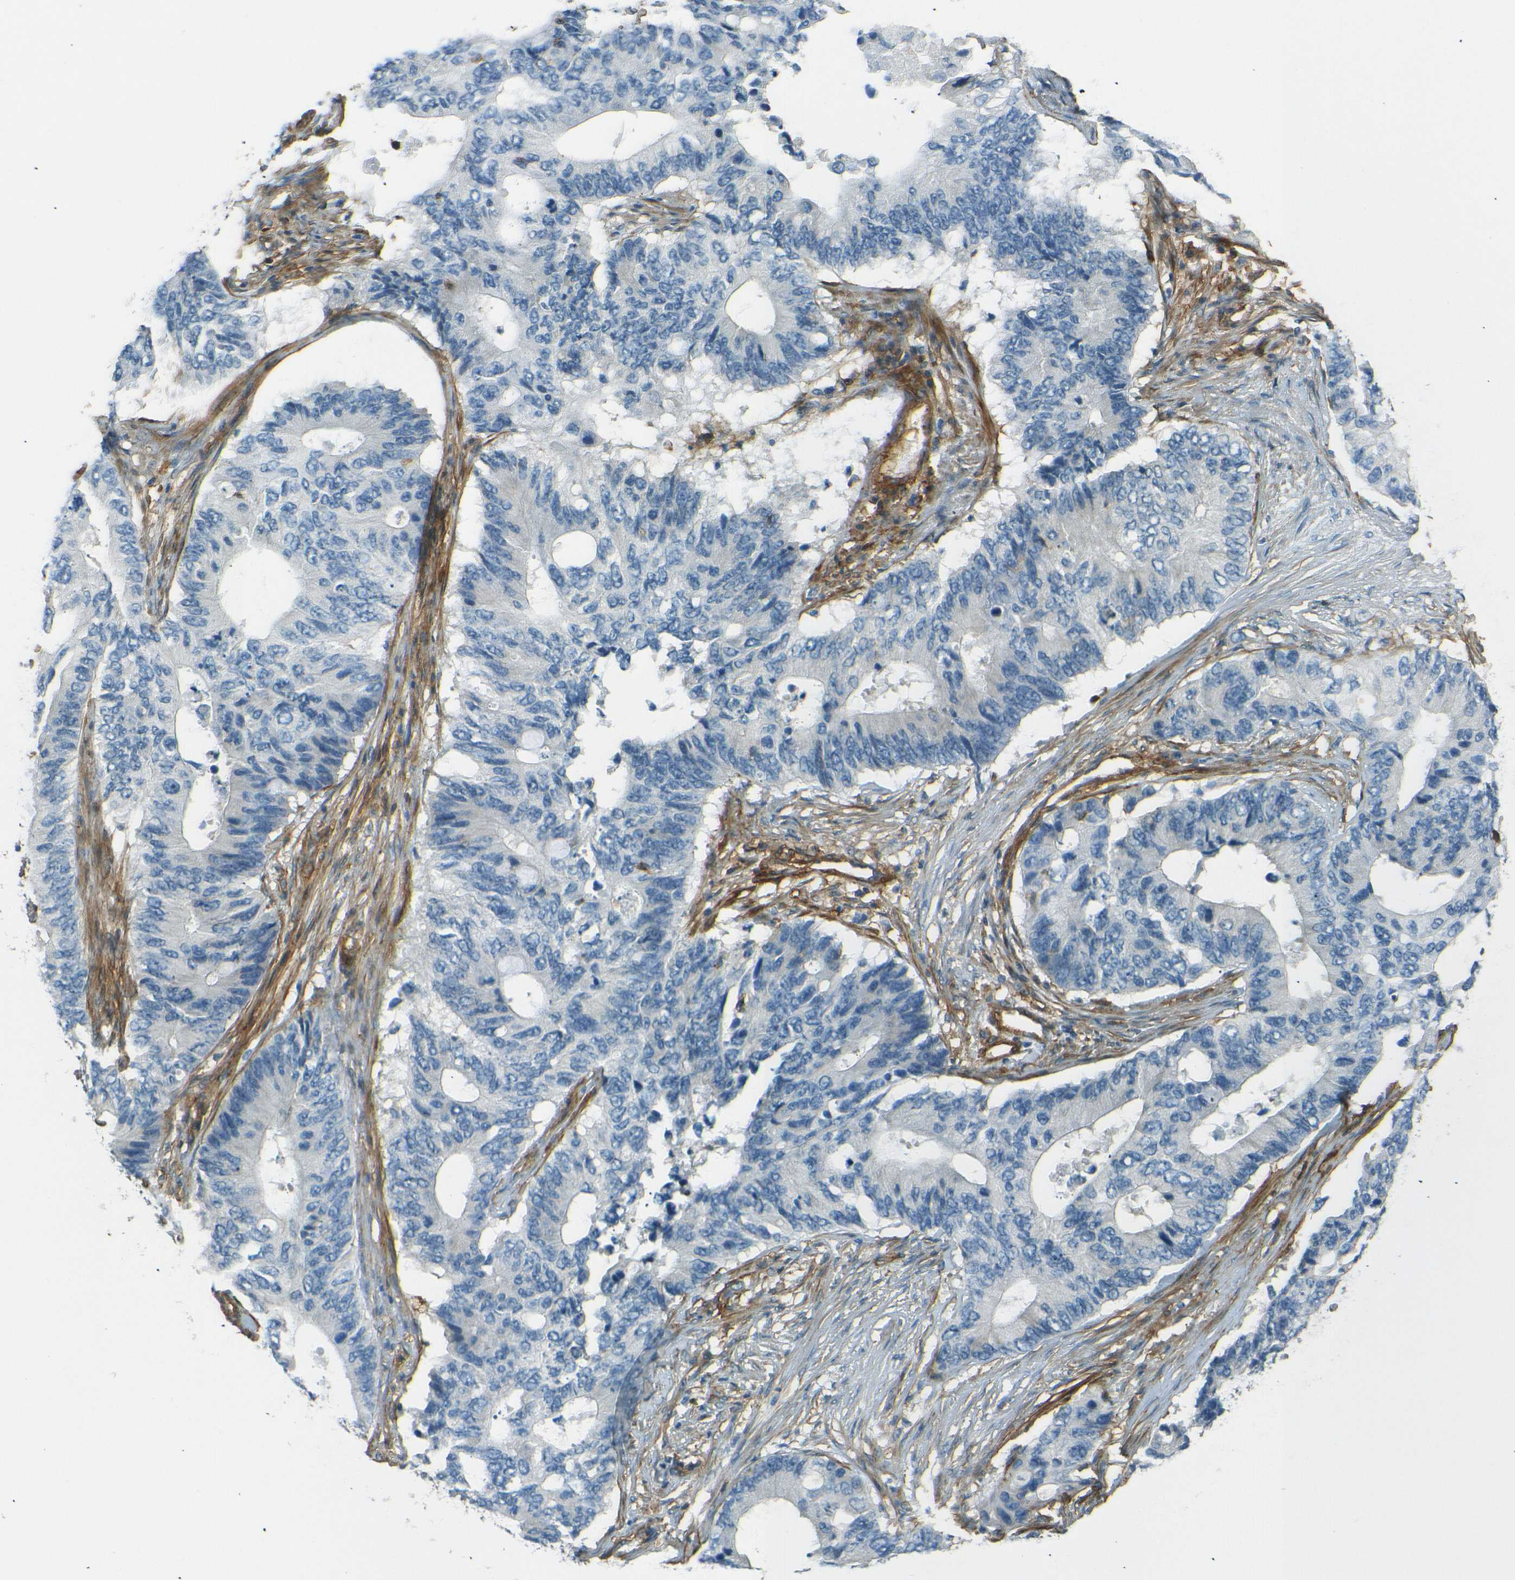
{"staining": {"intensity": "negative", "quantity": "none", "location": "none"}, "tissue": "colorectal cancer", "cell_type": "Tumor cells", "image_type": "cancer", "snomed": [{"axis": "morphology", "description": "Adenocarcinoma, NOS"}, {"axis": "topography", "description": "Colon"}], "caption": "High power microscopy histopathology image of an immunohistochemistry histopathology image of adenocarcinoma (colorectal), revealing no significant positivity in tumor cells.", "gene": "ENTPD1", "patient": {"sex": "male", "age": 71}}